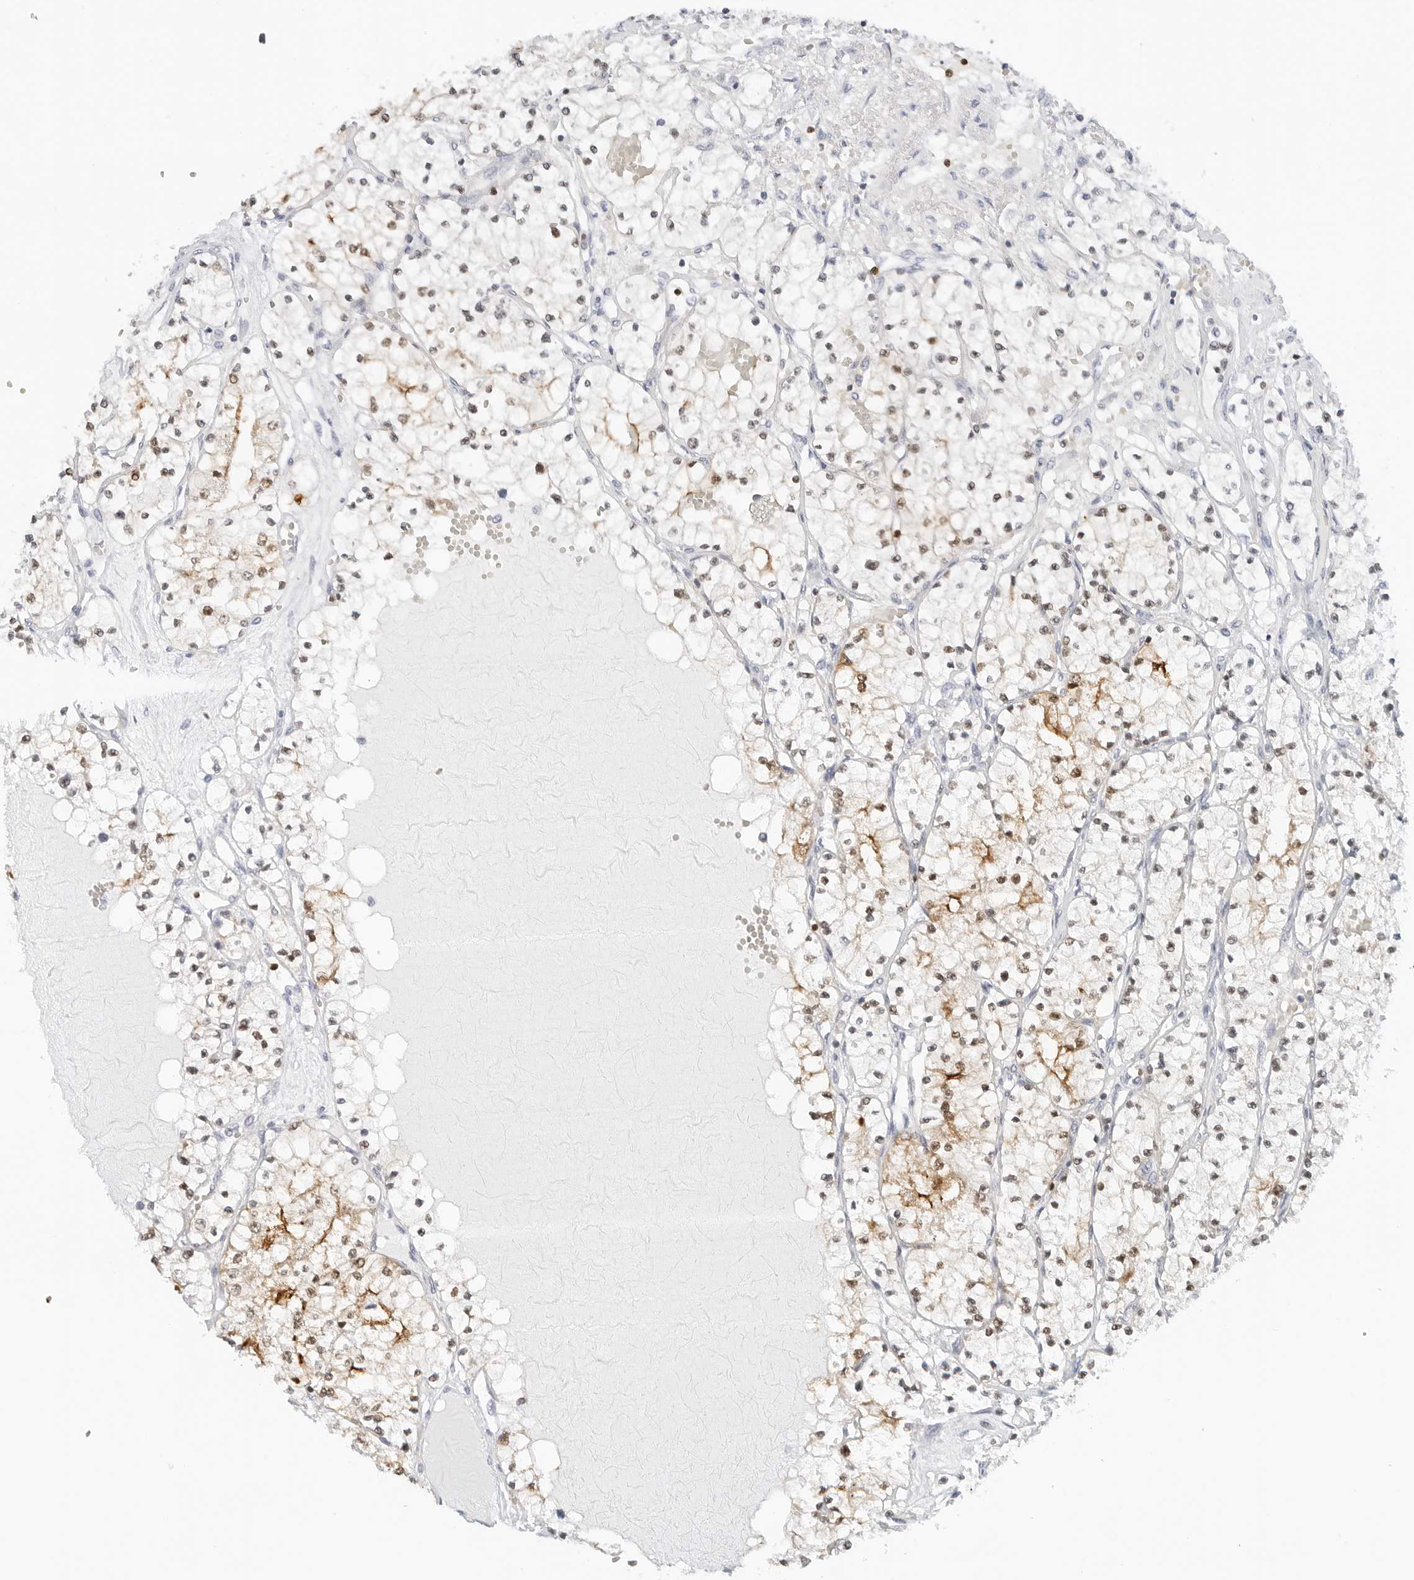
{"staining": {"intensity": "moderate", "quantity": "<25%", "location": "cytoplasmic/membranous,nuclear"}, "tissue": "renal cancer", "cell_type": "Tumor cells", "image_type": "cancer", "snomed": [{"axis": "morphology", "description": "Normal tissue, NOS"}, {"axis": "morphology", "description": "Adenocarcinoma, NOS"}, {"axis": "topography", "description": "Kidney"}], "caption": "Protein expression analysis of human renal cancer reveals moderate cytoplasmic/membranous and nuclear expression in about <25% of tumor cells. Nuclei are stained in blue.", "gene": "SLC9A3R1", "patient": {"sex": "male", "age": 68}}